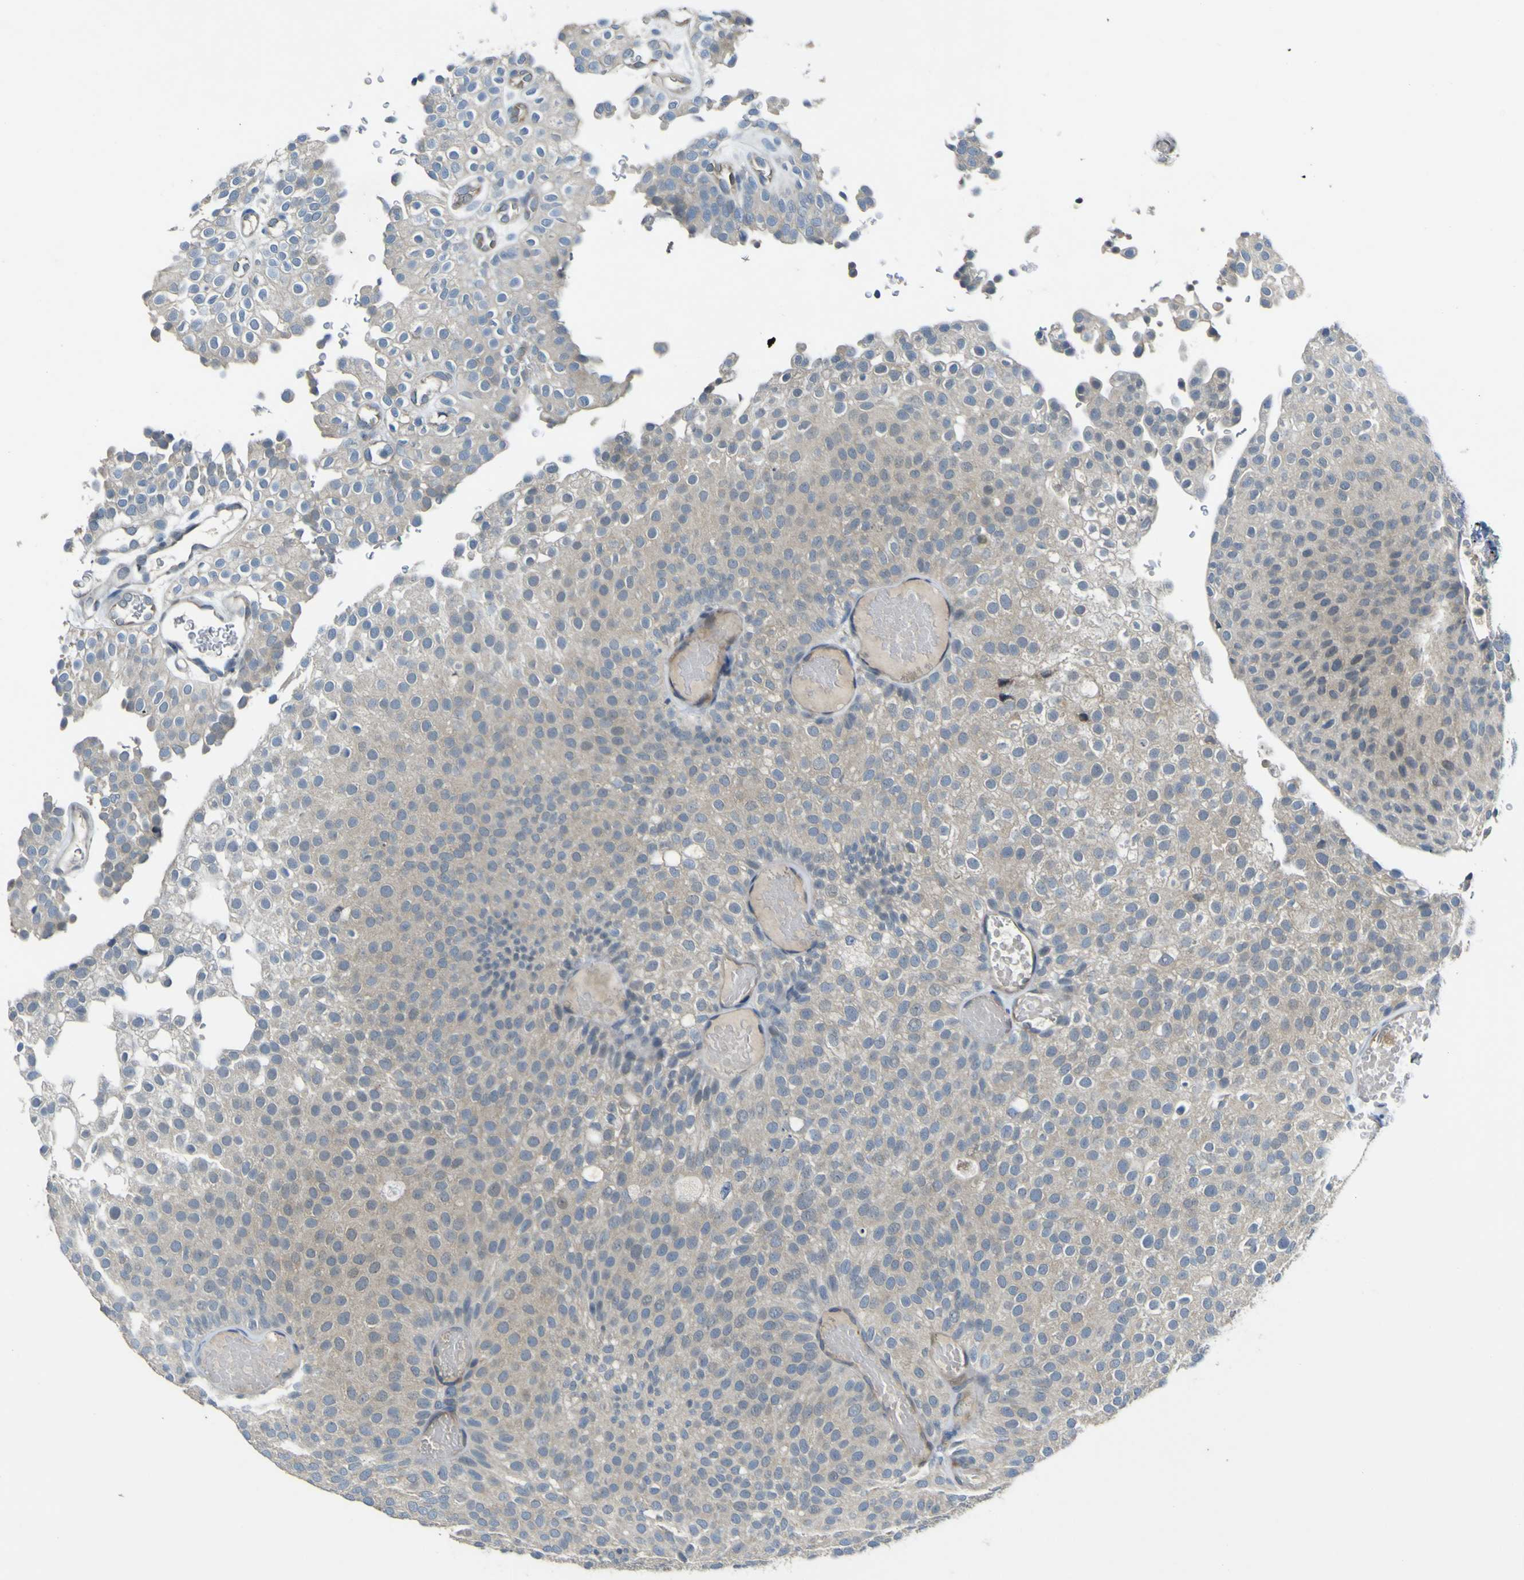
{"staining": {"intensity": "weak", "quantity": "<25%", "location": "cytoplasmic/membranous"}, "tissue": "urothelial cancer", "cell_type": "Tumor cells", "image_type": "cancer", "snomed": [{"axis": "morphology", "description": "Urothelial carcinoma, Low grade"}, {"axis": "topography", "description": "Urinary bladder"}], "caption": "This is an immunohistochemistry (IHC) image of urothelial cancer. There is no positivity in tumor cells.", "gene": "LDLR", "patient": {"sex": "male", "age": 78}}